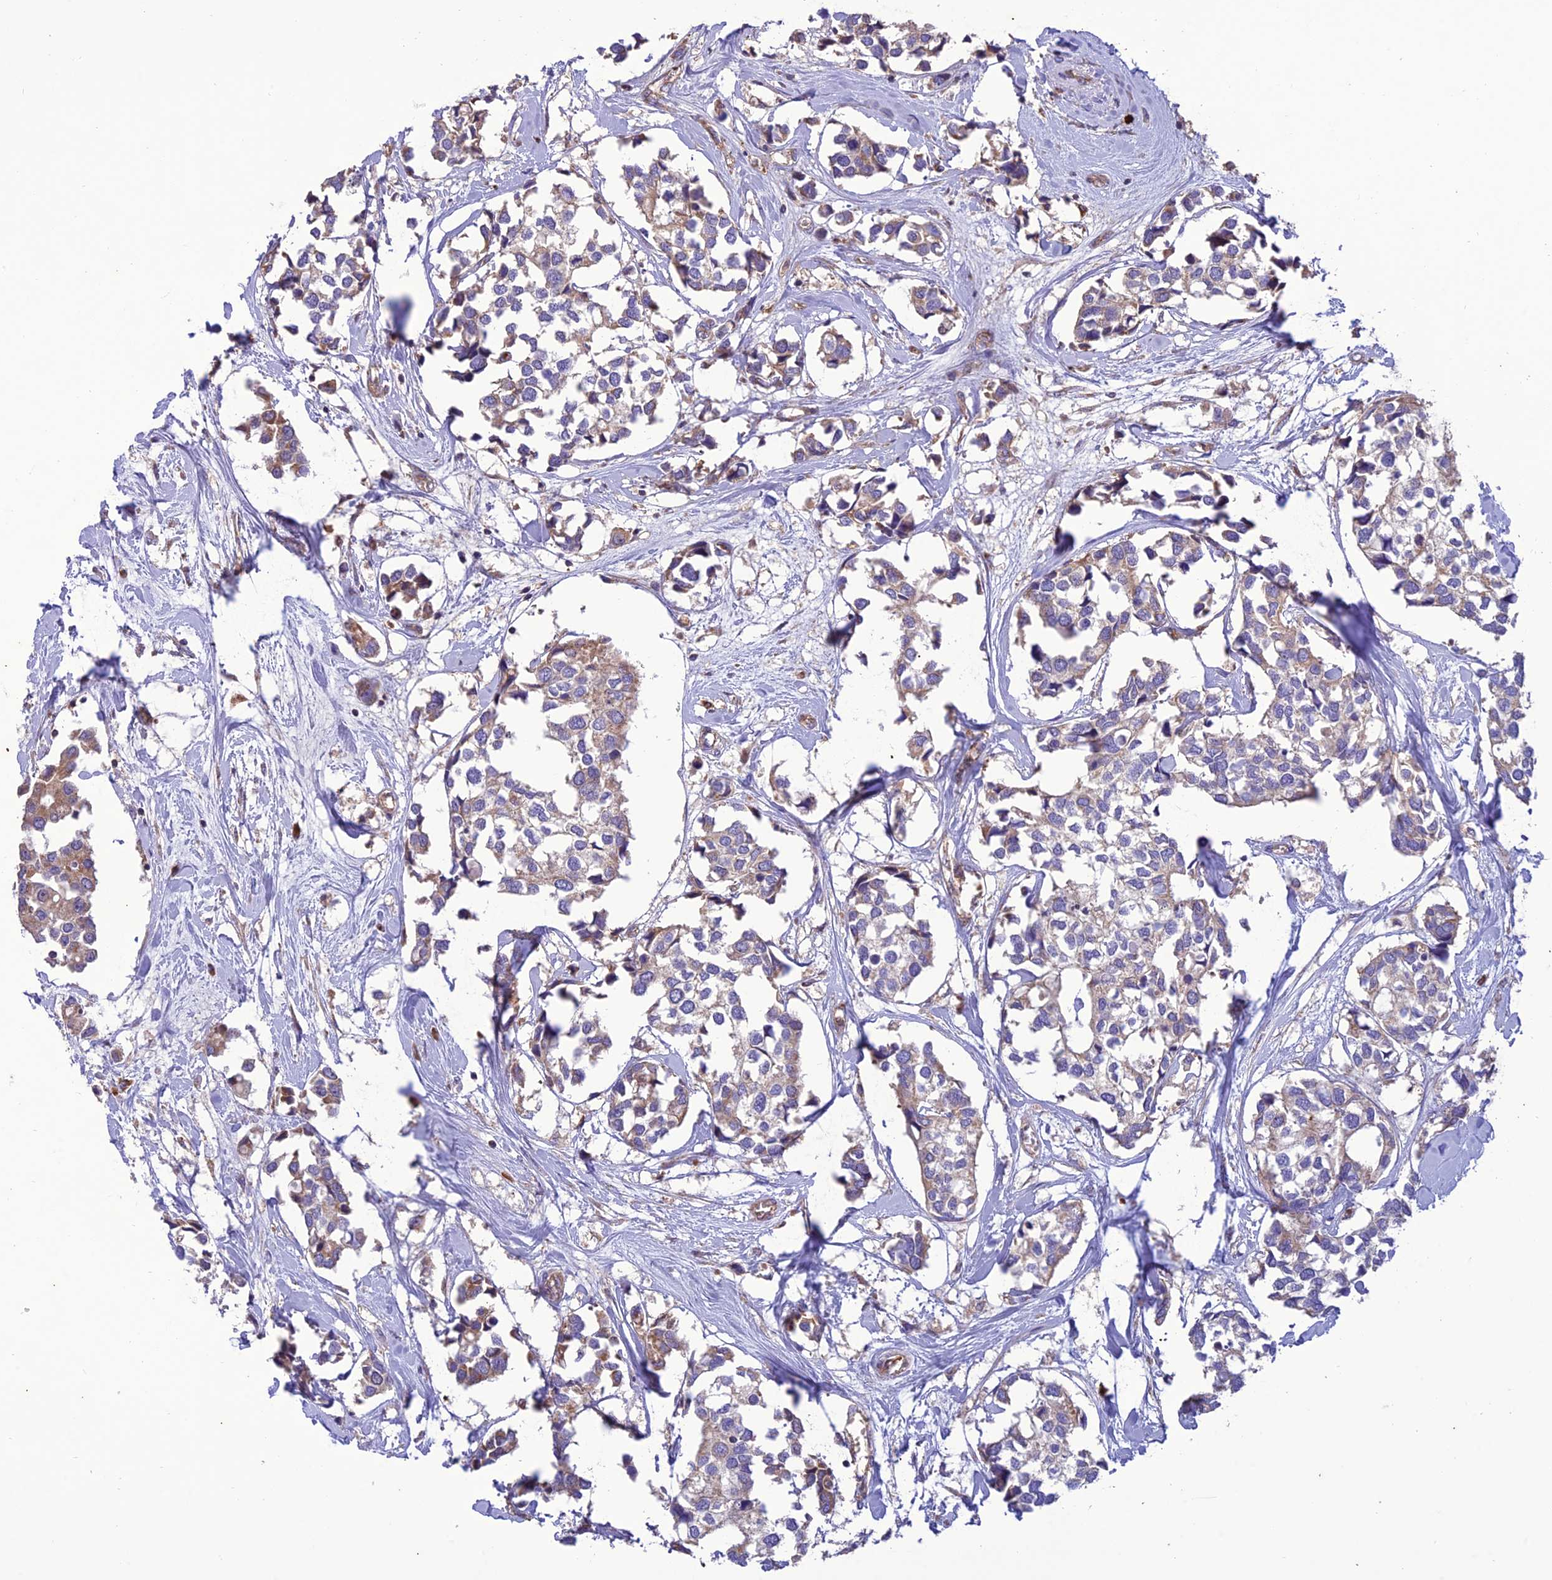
{"staining": {"intensity": "moderate", "quantity": "<25%", "location": "cytoplasmic/membranous"}, "tissue": "breast cancer", "cell_type": "Tumor cells", "image_type": "cancer", "snomed": [{"axis": "morphology", "description": "Duct carcinoma"}, {"axis": "topography", "description": "Breast"}], "caption": "The histopathology image demonstrates immunohistochemical staining of invasive ductal carcinoma (breast). There is moderate cytoplasmic/membranous staining is seen in about <25% of tumor cells.", "gene": "NDUFAF1", "patient": {"sex": "female", "age": 83}}